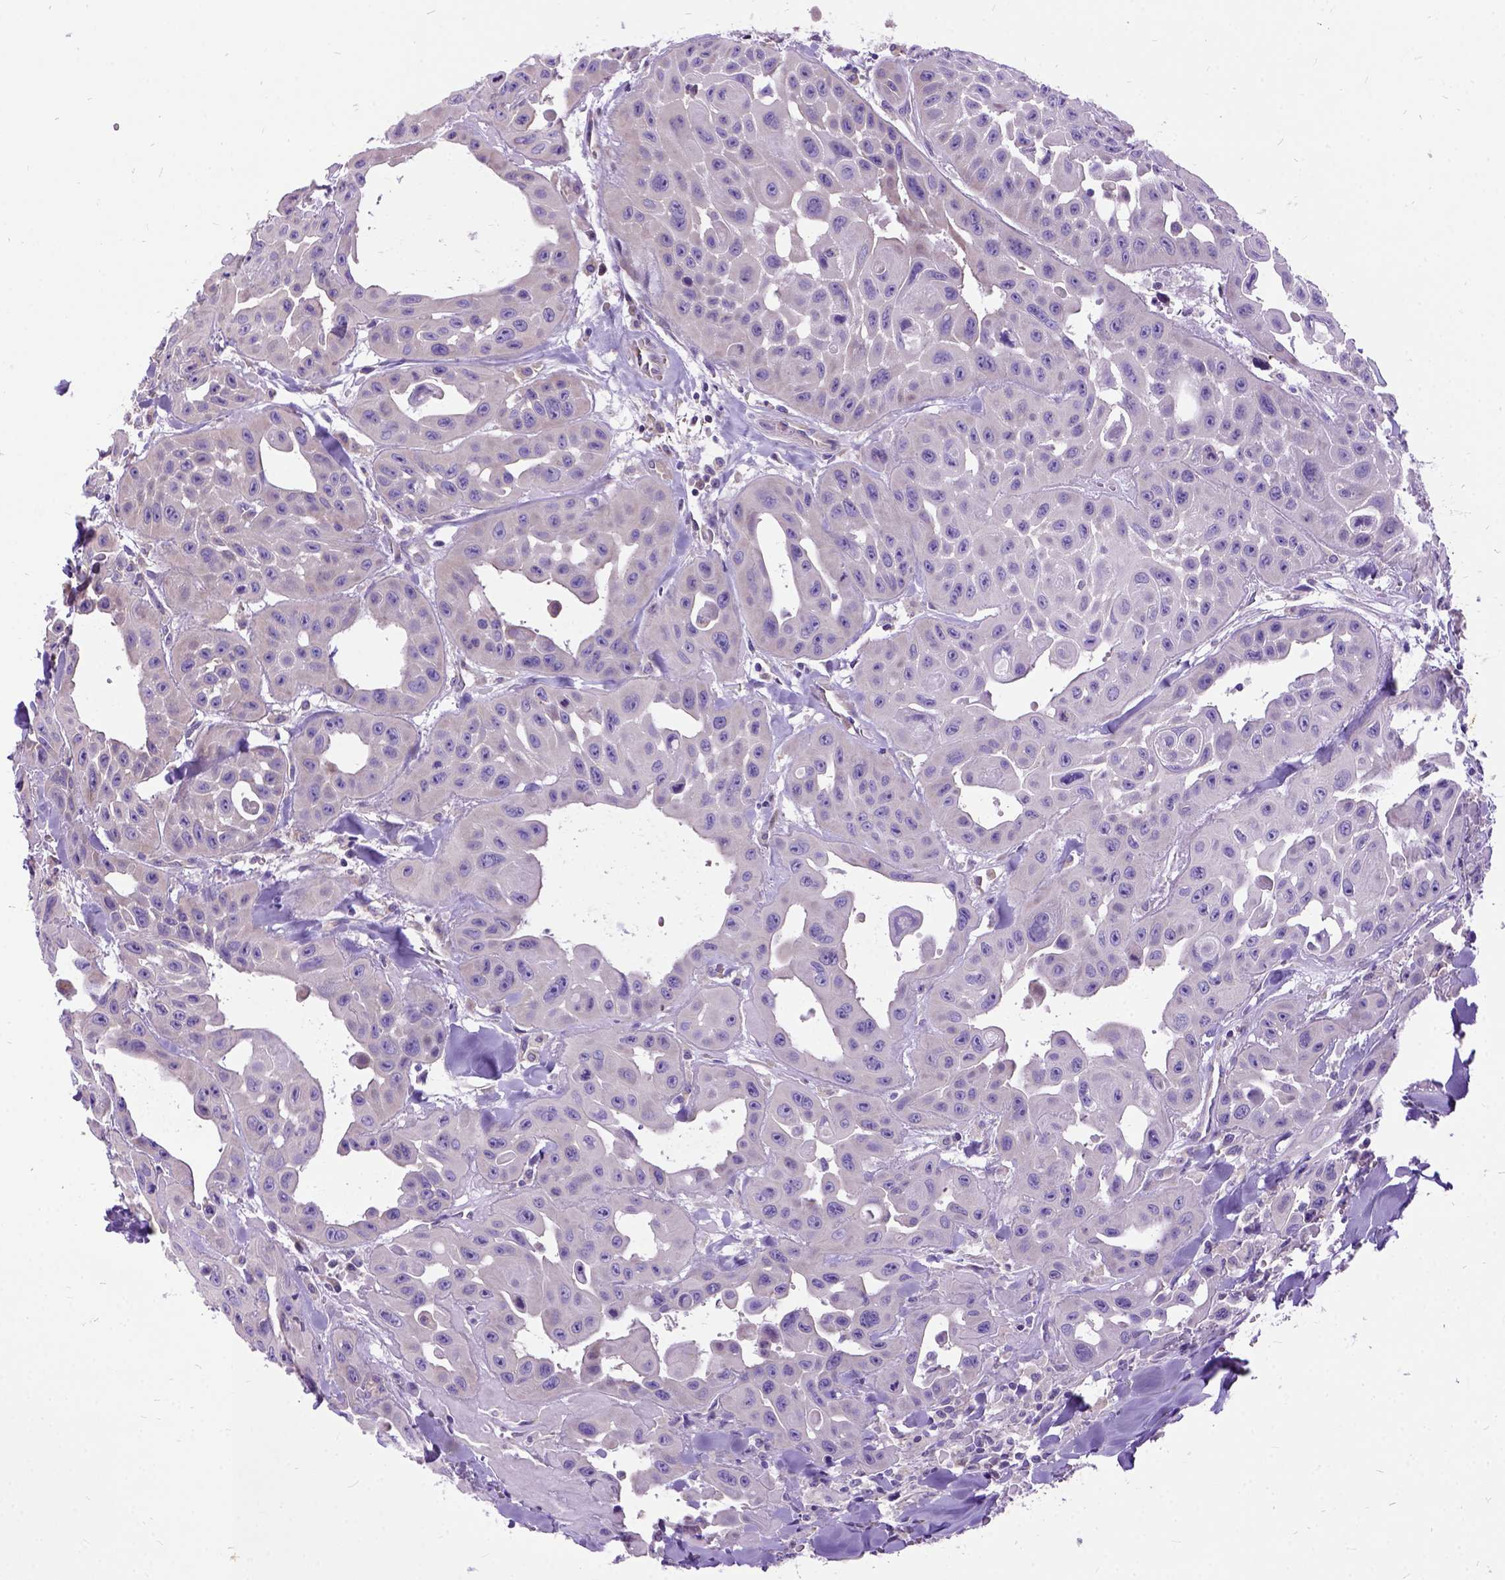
{"staining": {"intensity": "negative", "quantity": "none", "location": "none"}, "tissue": "head and neck cancer", "cell_type": "Tumor cells", "image_type": "cancer", "snomed": [{"axis": "morphology", "description": "Adenocarcinoma, NOS"}, {"axis": "topography", "description": "Head-Neck"}], "caption": "Tumor cells are negative for brown protein staining in adenocarcinoma (head and neck).", "gene": "CFAP54", "patient": {"sex": "male", "age": 73}}